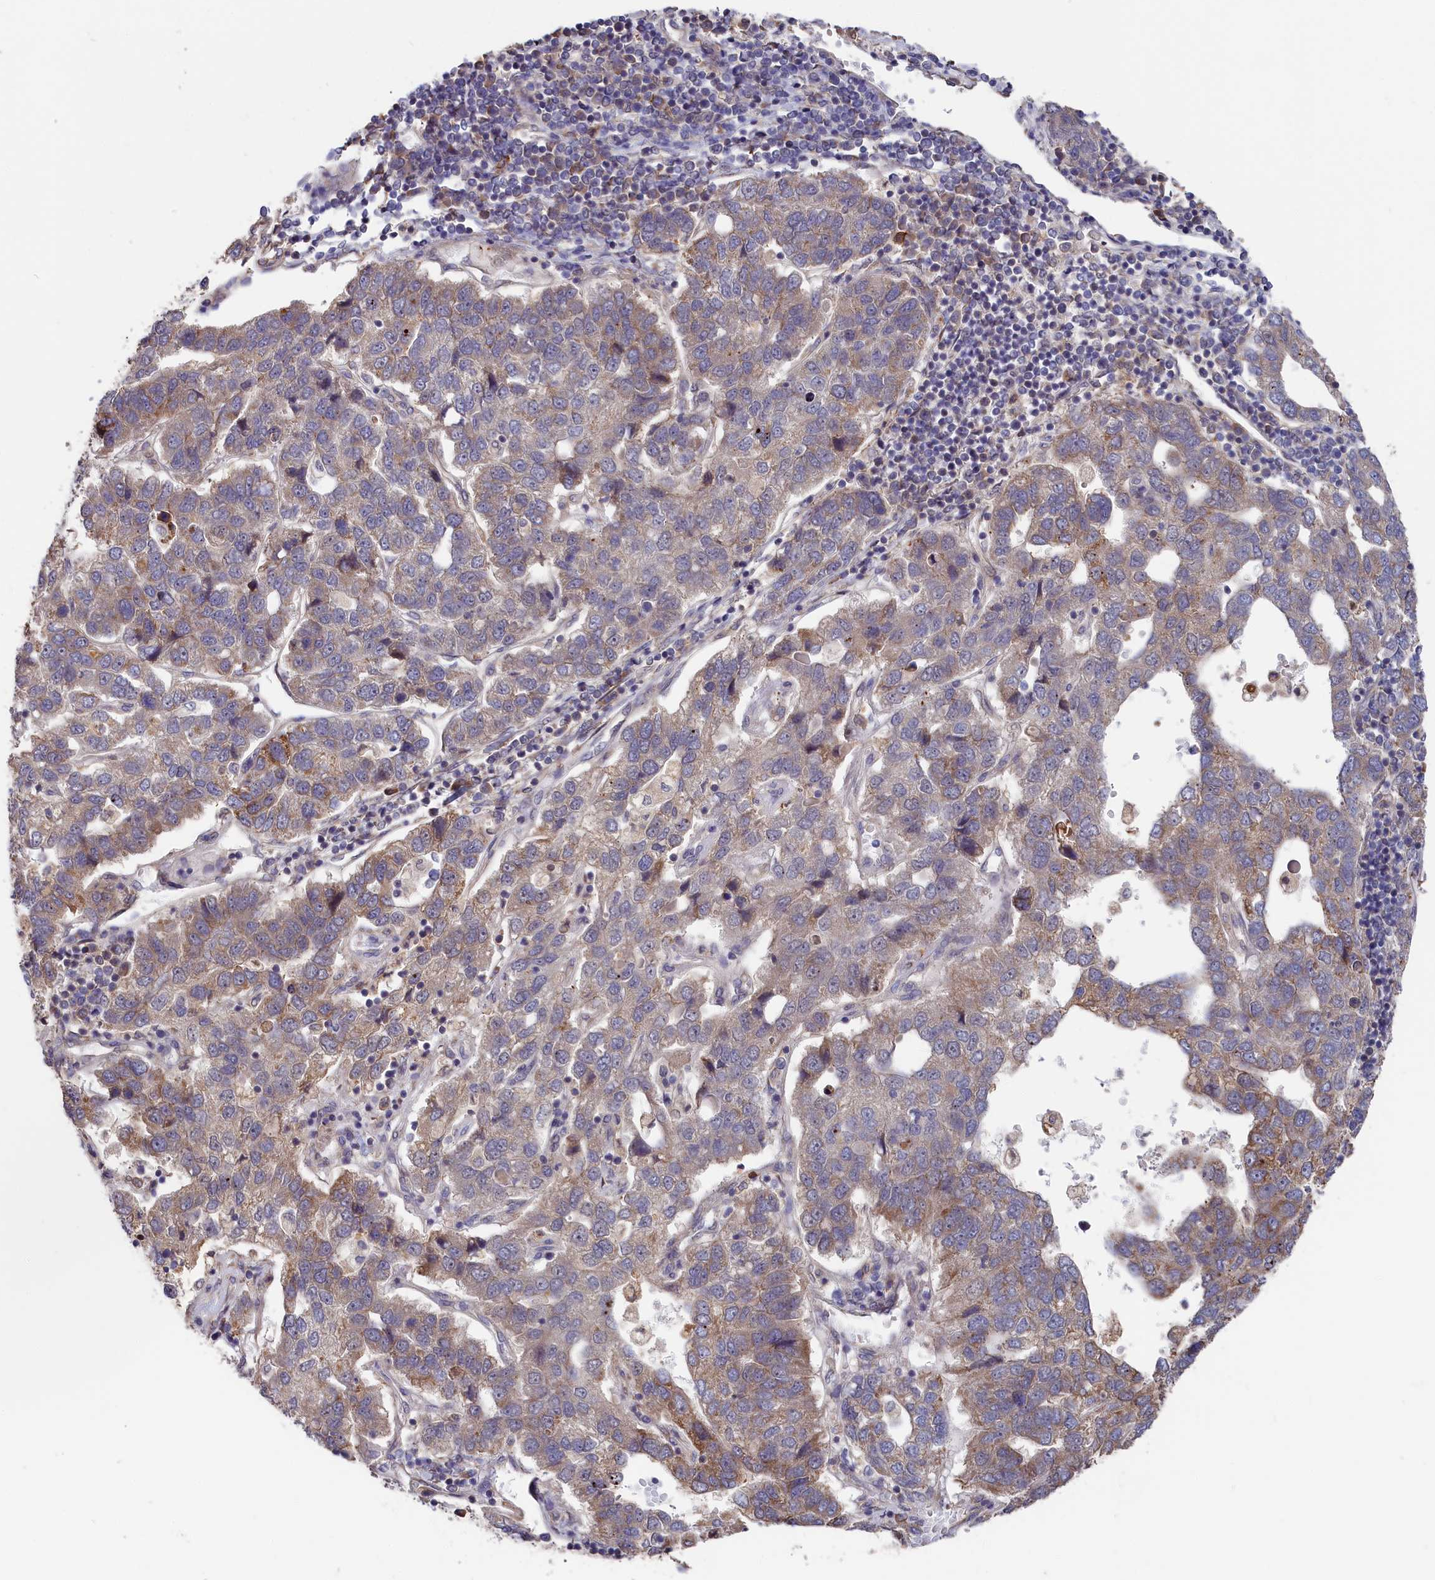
{"staining": {"intensity": "moderate", "quantity": "<25%", "location": "cytoplasmic/membranous"}, "tissue": "pancreatic cancer", "cell_type": "Tumor cells", "image_type": "cancer", "snomed": [{"axis": "morphology", "description": "Adenocarcinoma, NOS"}, {"axis": "topography", "description": "Pancreas"}], "caption": "Immunohistochemical staining of human pancreatic cancer displays low levels of moderate cytoplasmic/membranous expression in approximately <25% of tumor cells.", "gene": "CEP44", "patient": {"sex": "female", "age": 61}}